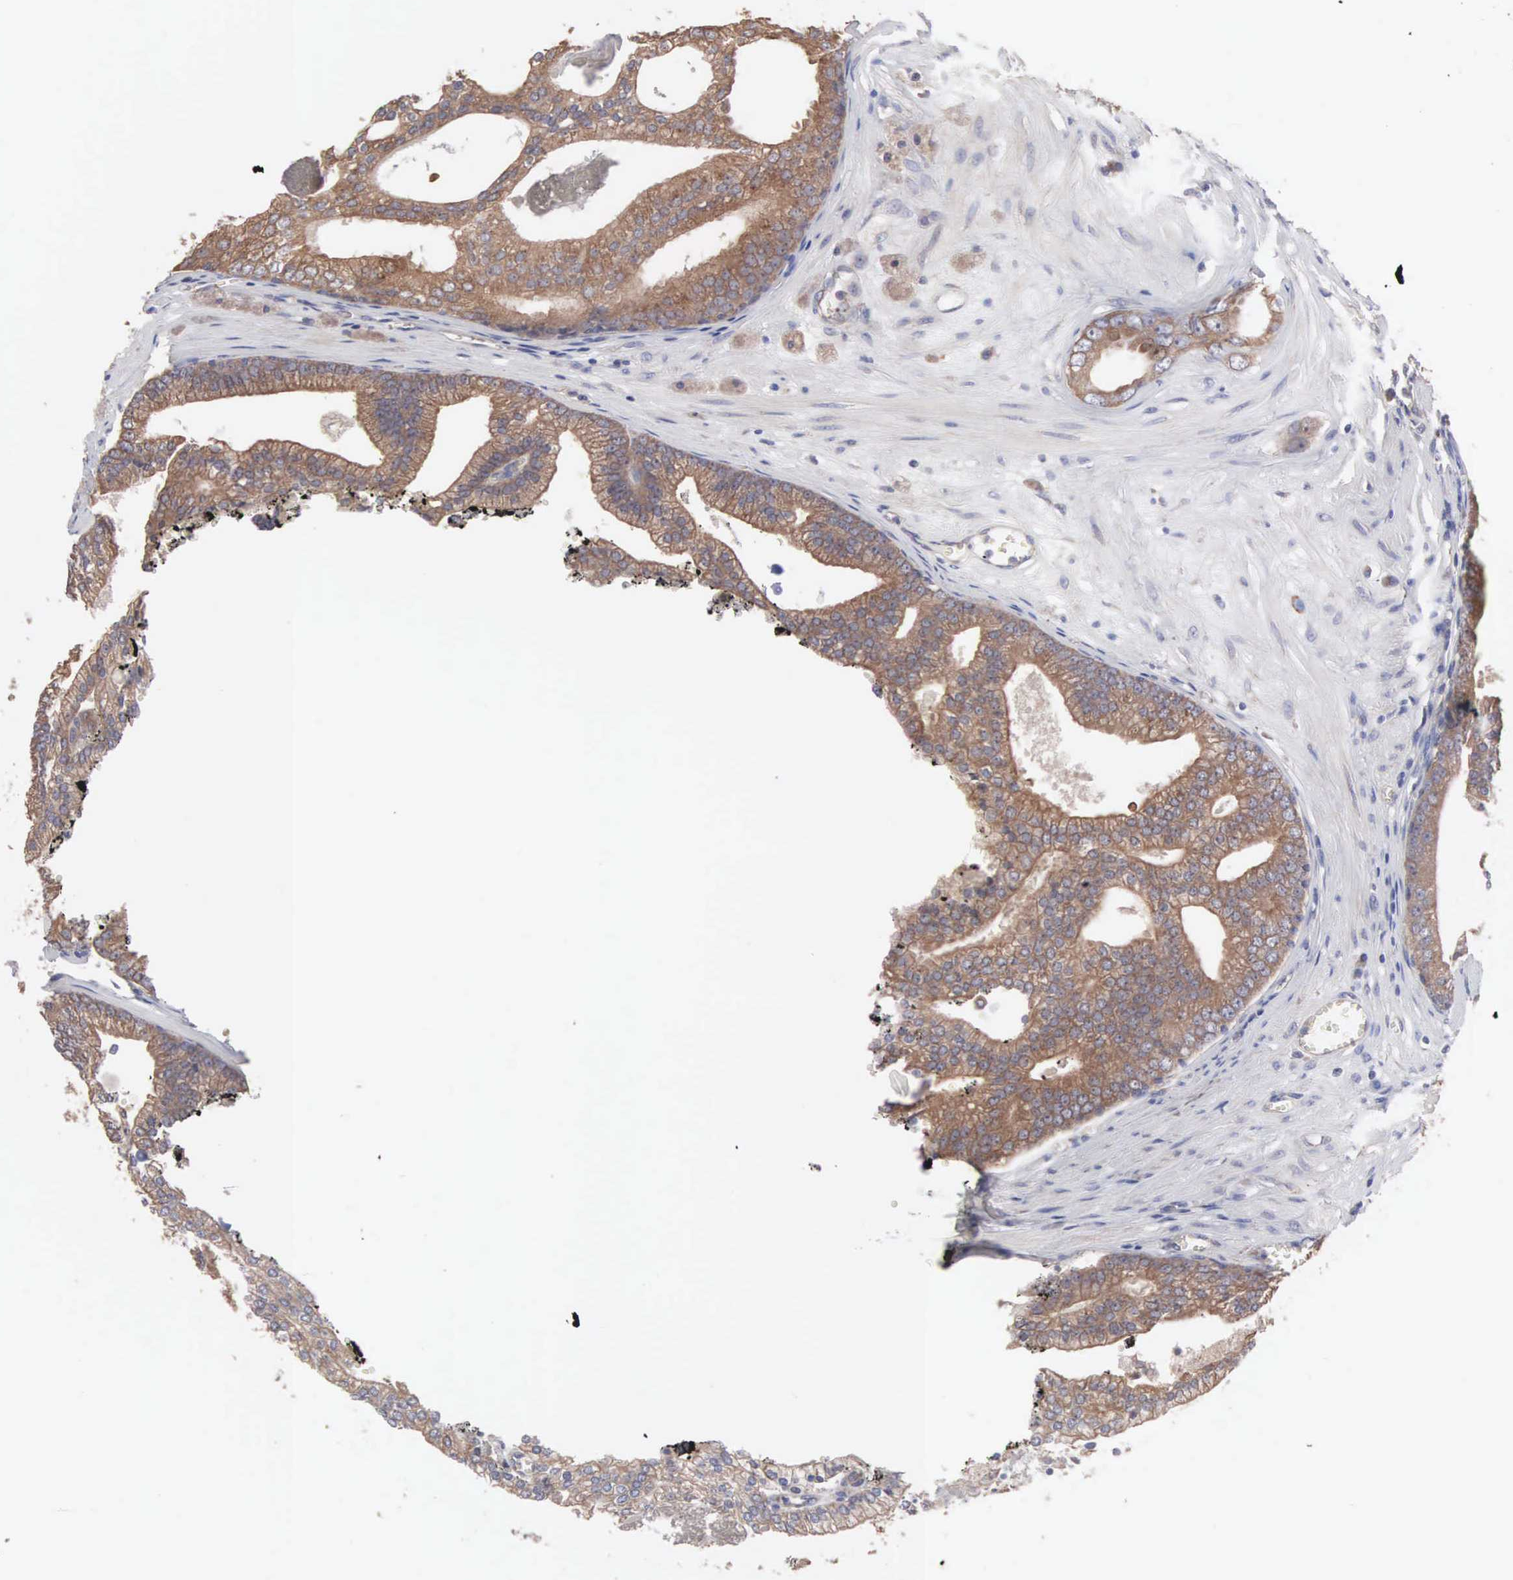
{"staining": {"intensity": "strong", "quantity": ">75%", "location": "cytoplasmic/membranous"}, "tissue": "prostate cancer", "cell_type": "Tumor cells", "image_type": "cancer", "snomed": [{"axis": "morphology", "description": "Adenocarcinoma, High grade"}, {"axis": "topography", "description": "Prostate"}], "caption": "An image of human prostate cancer stained for a protein displays strong cytoplasmic/membranous brown staining in tumor cells.", "gene": "INF2", "patient": {"sex": "male", "age": 56}}